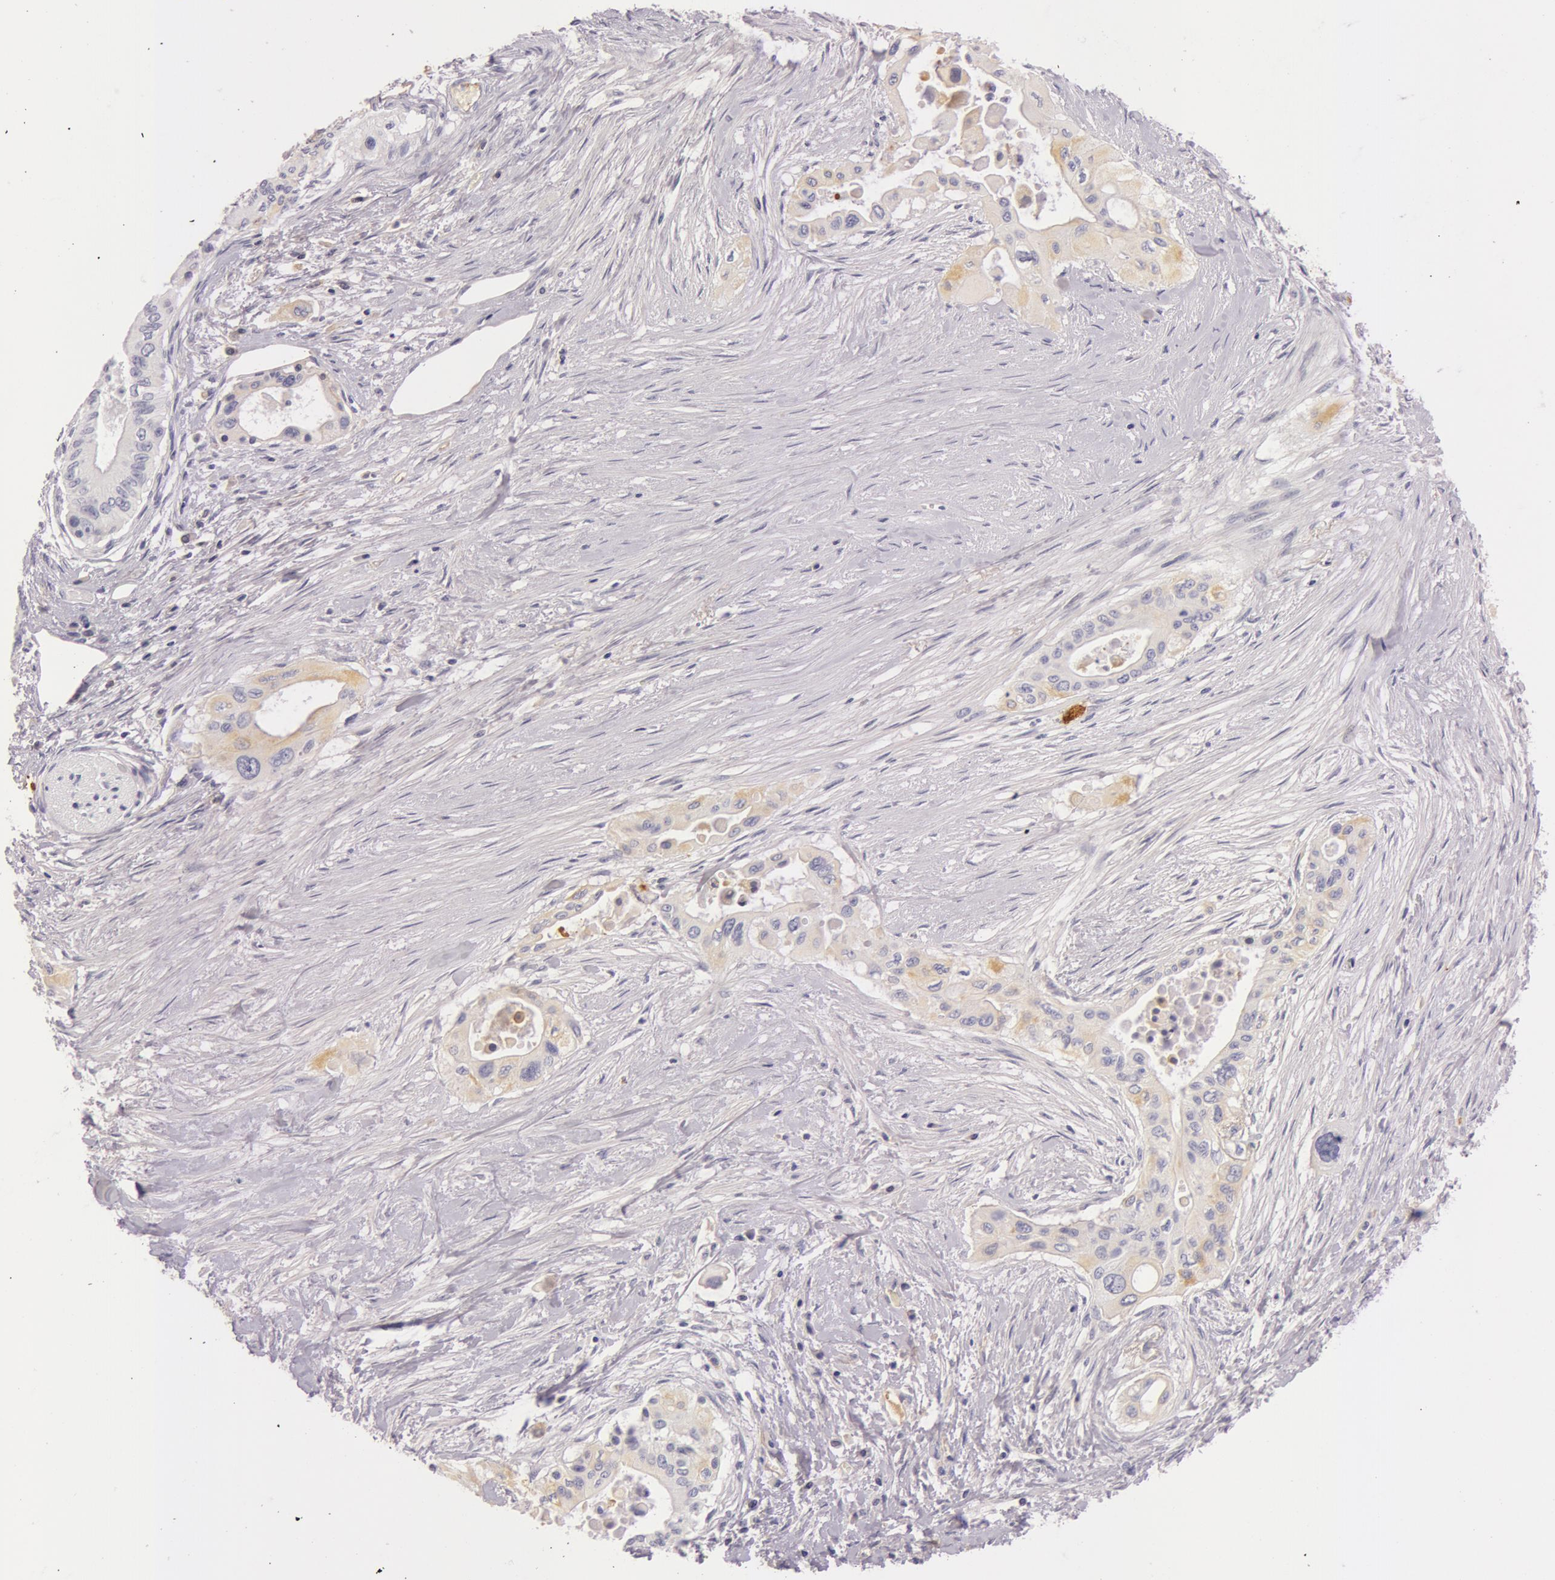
{"staining": {"intensity": "weak", "quantity": "<25%", "location": "cytoplasmic/membranous"}, "tissue": "pancreatic cancer", "cell_type": "Tumor cells", "image_type": "cancer", "snomed": [{"axis": "morphology", "description": "Adenocarcinoma, NOS"}, {"axis": "topography", "description": "Pancreas"}], "caption": "A photomicrograph of human pancreatic cancer (adenocarcinoma) is negative for staining in tumor cells.", "gene": "C4BPA", "patient": {"sex": "male", "age": 77}}